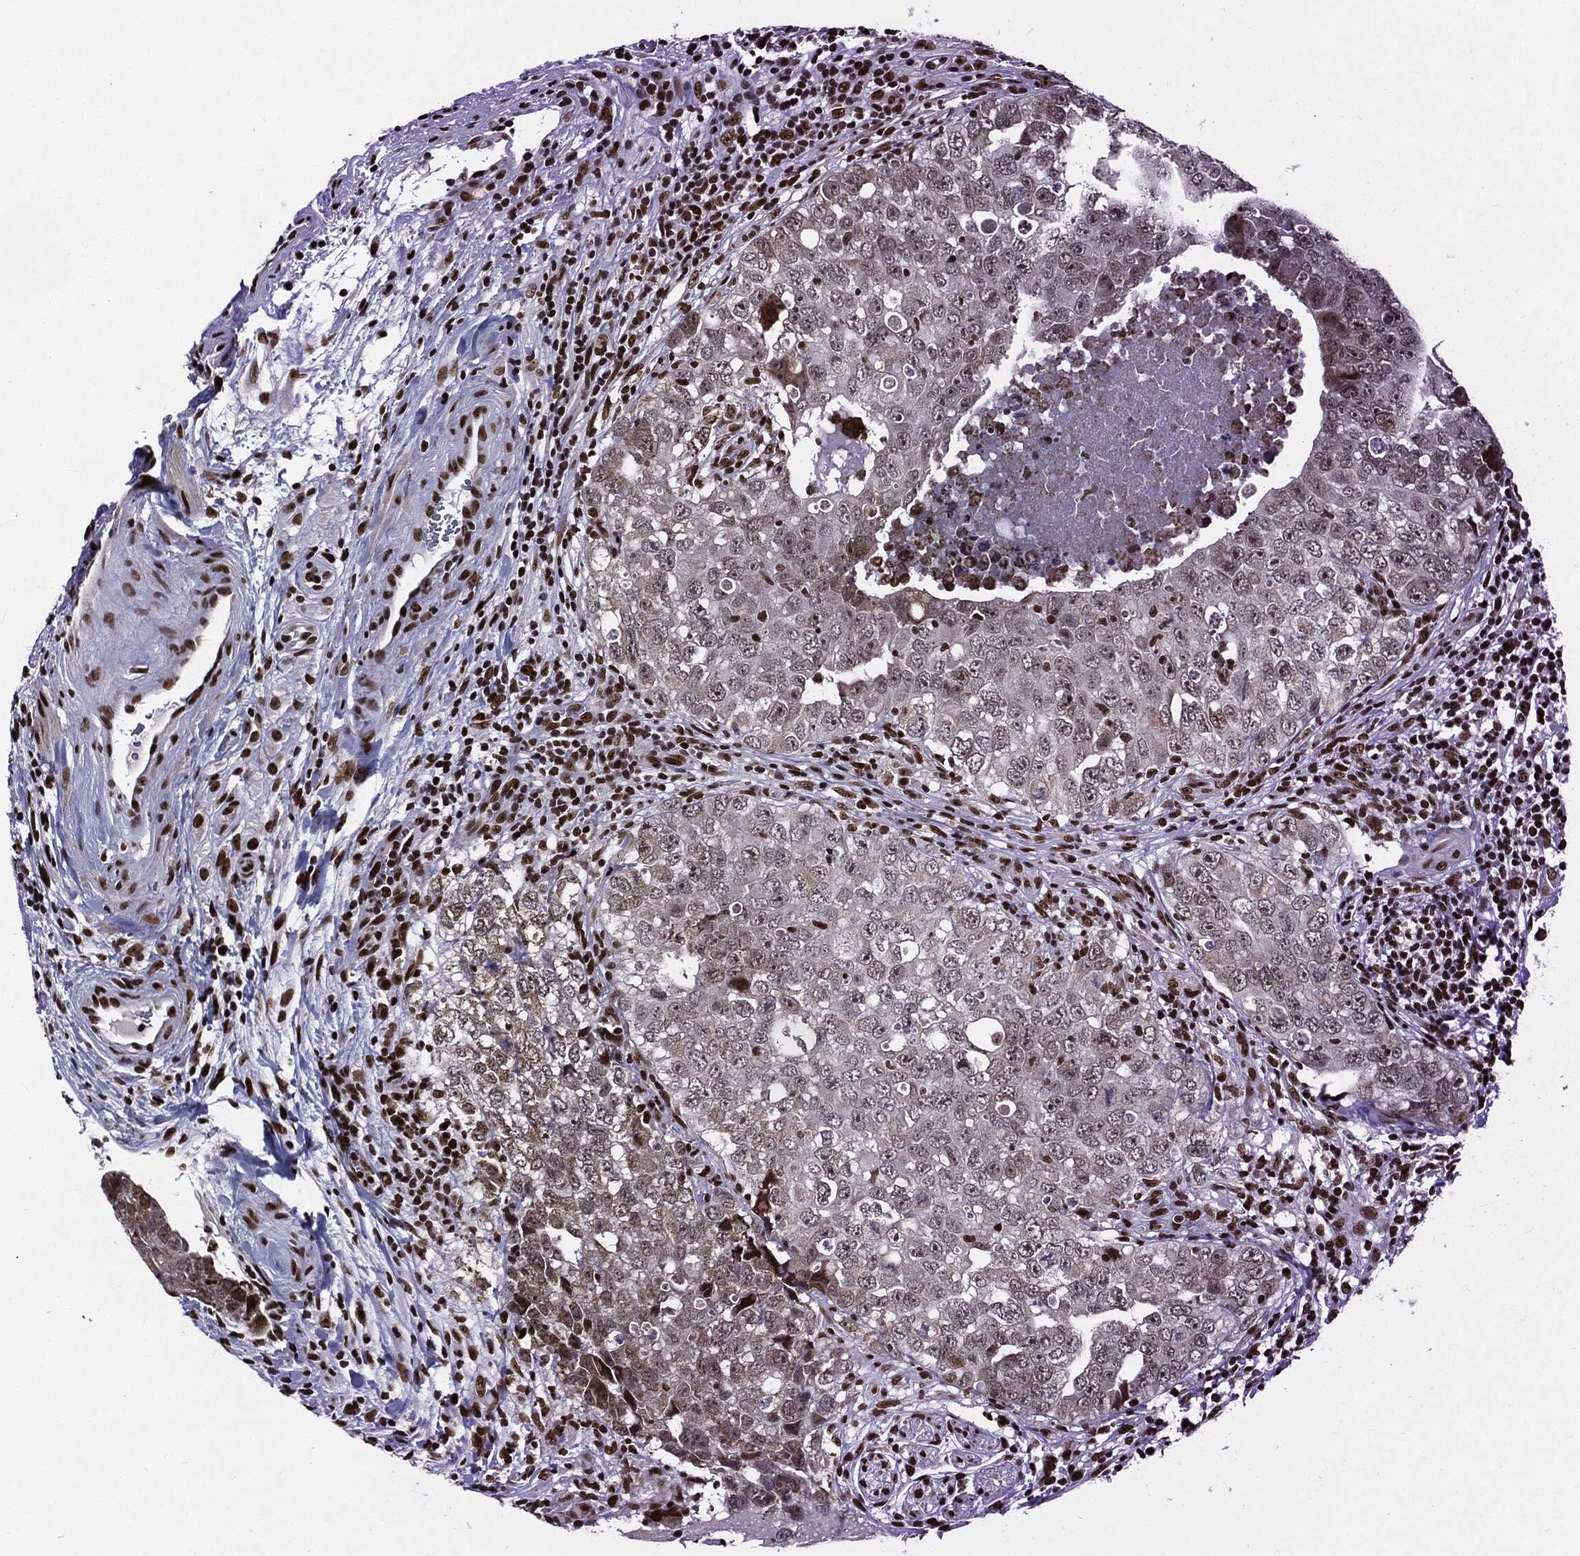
{"staining": {"intensity": "strong", "quantity": "25%-75%", "location": "nuclear"}, "tissue": "testis cancer", "cell_type": "Tumor cells", "image_type": "cancer", "snomed": [{"axis": "morphology", "description": "Seminoma, NOS"}, {"axis": "topography", "description": "Testis"}], "caption": "The immunohistochemical stain labels strong nuclear expression in tumor cells of testis seminoma tissue. The staining was performed using DAB, with brown indicating positive protein expression. Nuclei are stained blue with hematoxylin.", "gene": "ZFP91", "patient": {"sex": "male", "age": 34}}